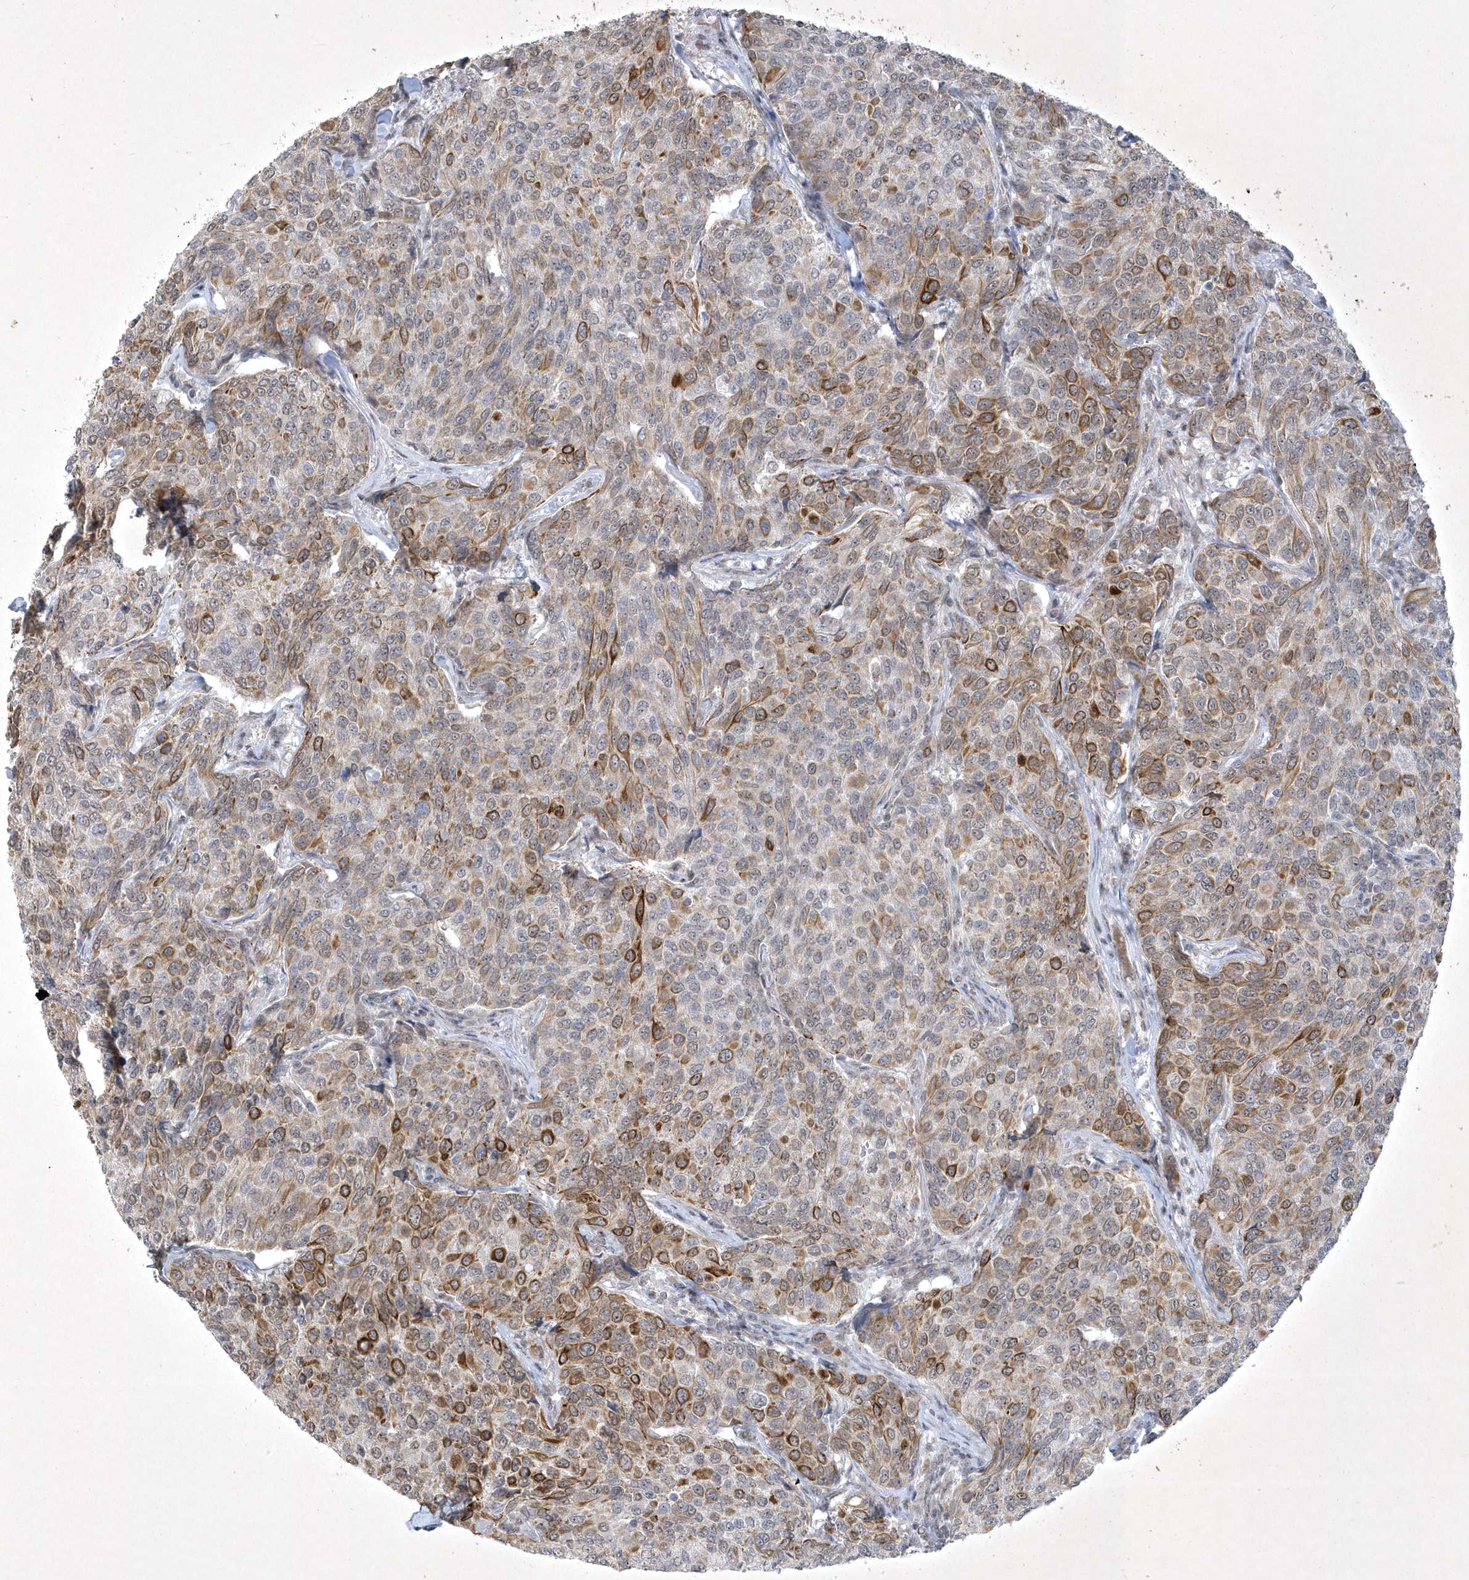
{"staining": {"intensity": "moderate", "quantity": "25%-75%", "location": "cytoplasmic/membranous"}, "tissue": "breast cancer", "cell_type": "Tumor cells", "image_type": "cancer", "snomed": [{"axis": "morphology", "description": "Duct carcinoma"}, {"axis": "topography", "description": "Breast"}], "caption": "The immunohistochemical stain shows moderate cytoplasmic/membranous staining in tumor cells of invasive ductal carcinoma (breast) tissue.", "gene": "ZBTB9", "patient": {"sex": "female", "age": 55}}